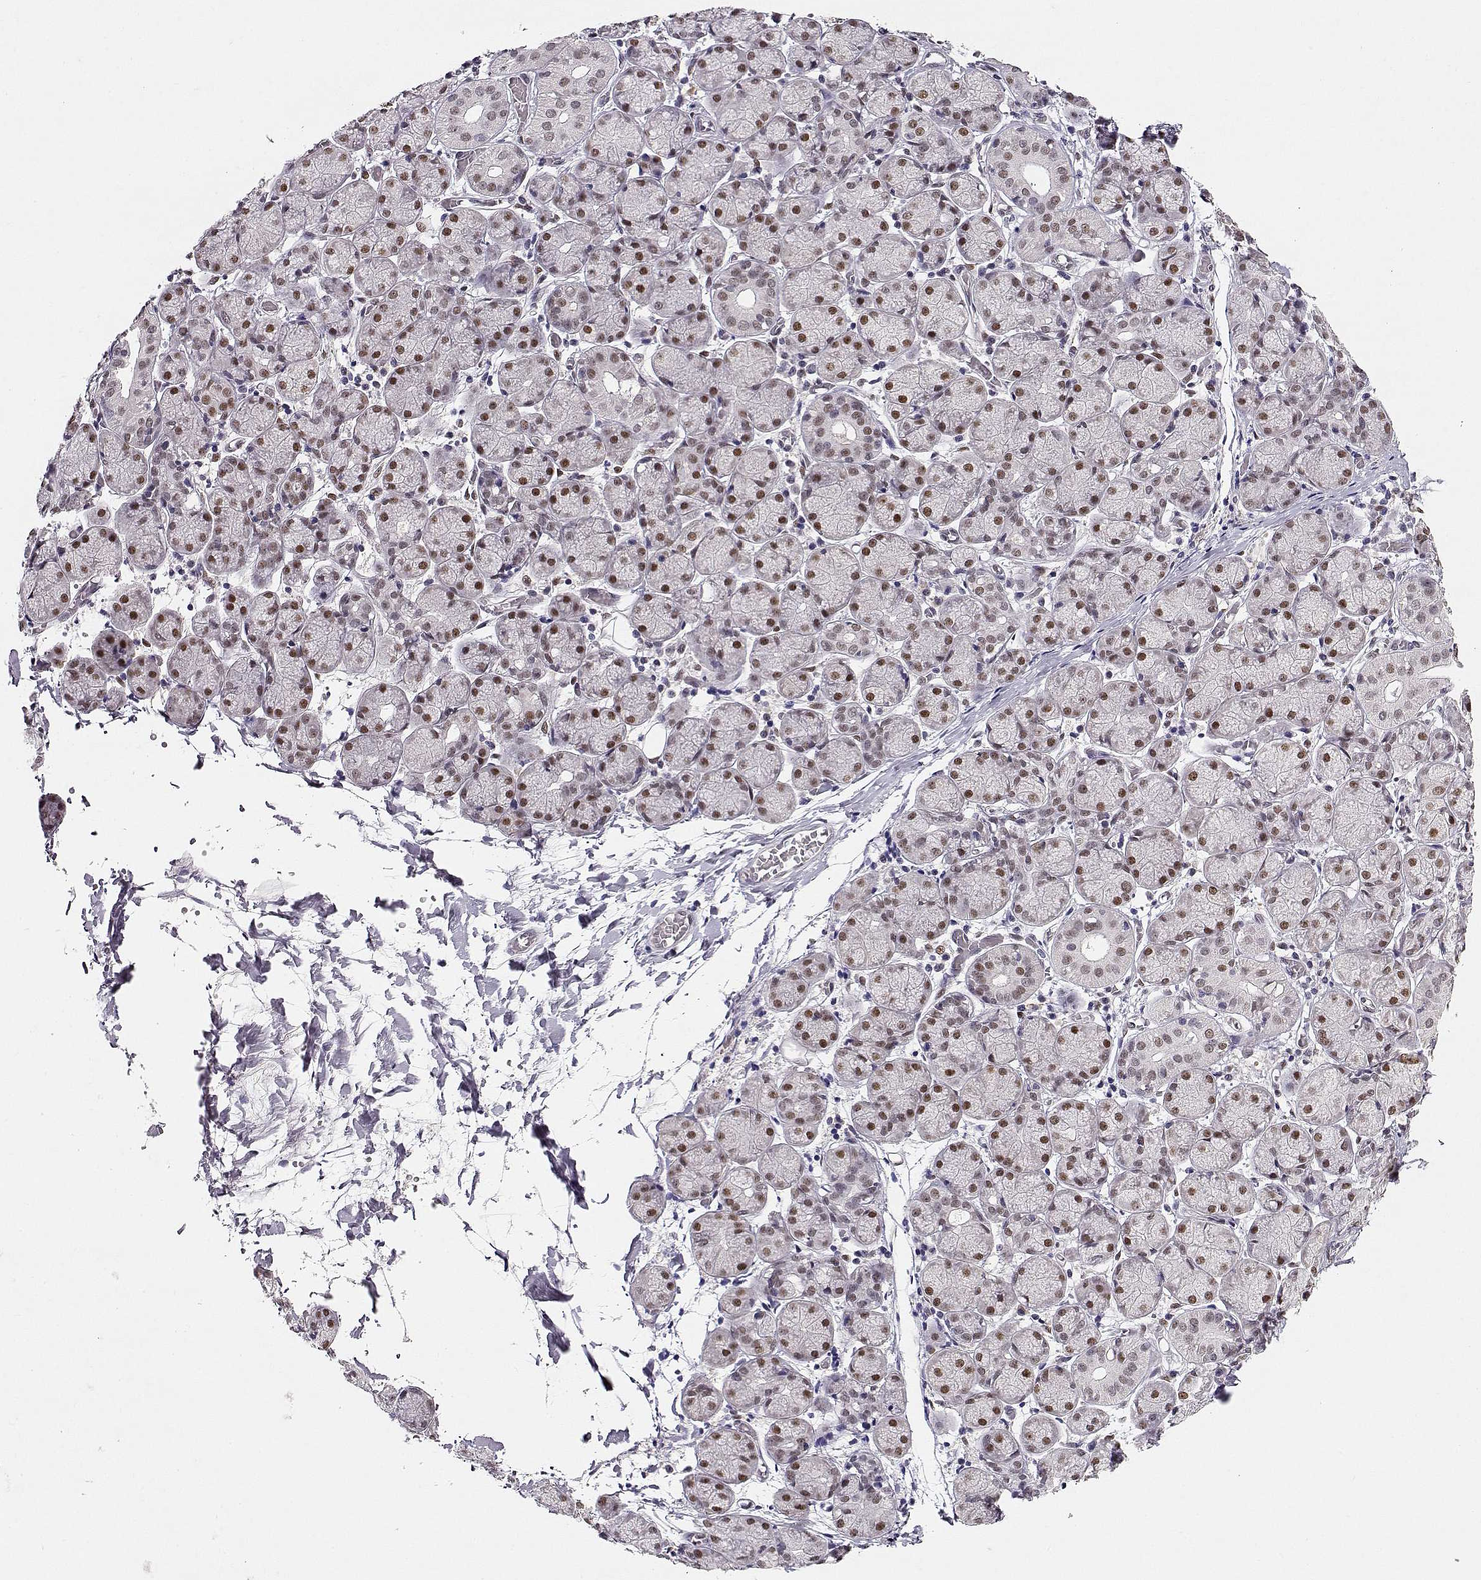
{"staining": {"intensity": "strong", "quantity": "25%-75%", "location": "nuclear"}, "tissue": "salivary gland", "cell_type": "Glandular cells", "image_type": "normal", "snomed": [{"axis": "morphology", "description": "Normal tissue, NOS"}, {"axis": "topography", "description": "Salivary gland"}, {"axis": "topography", "description": "Peripheral nerve tissue"}], "caption": "IHC (DAB (3,3'-diaminobenzidine)) staining of normal human salivary gland exhibits strong nuclear protein staining in about 25%-75% of glandular cells.", "gene": "POLI", "patient": {"sex": "female", "age": 24}}